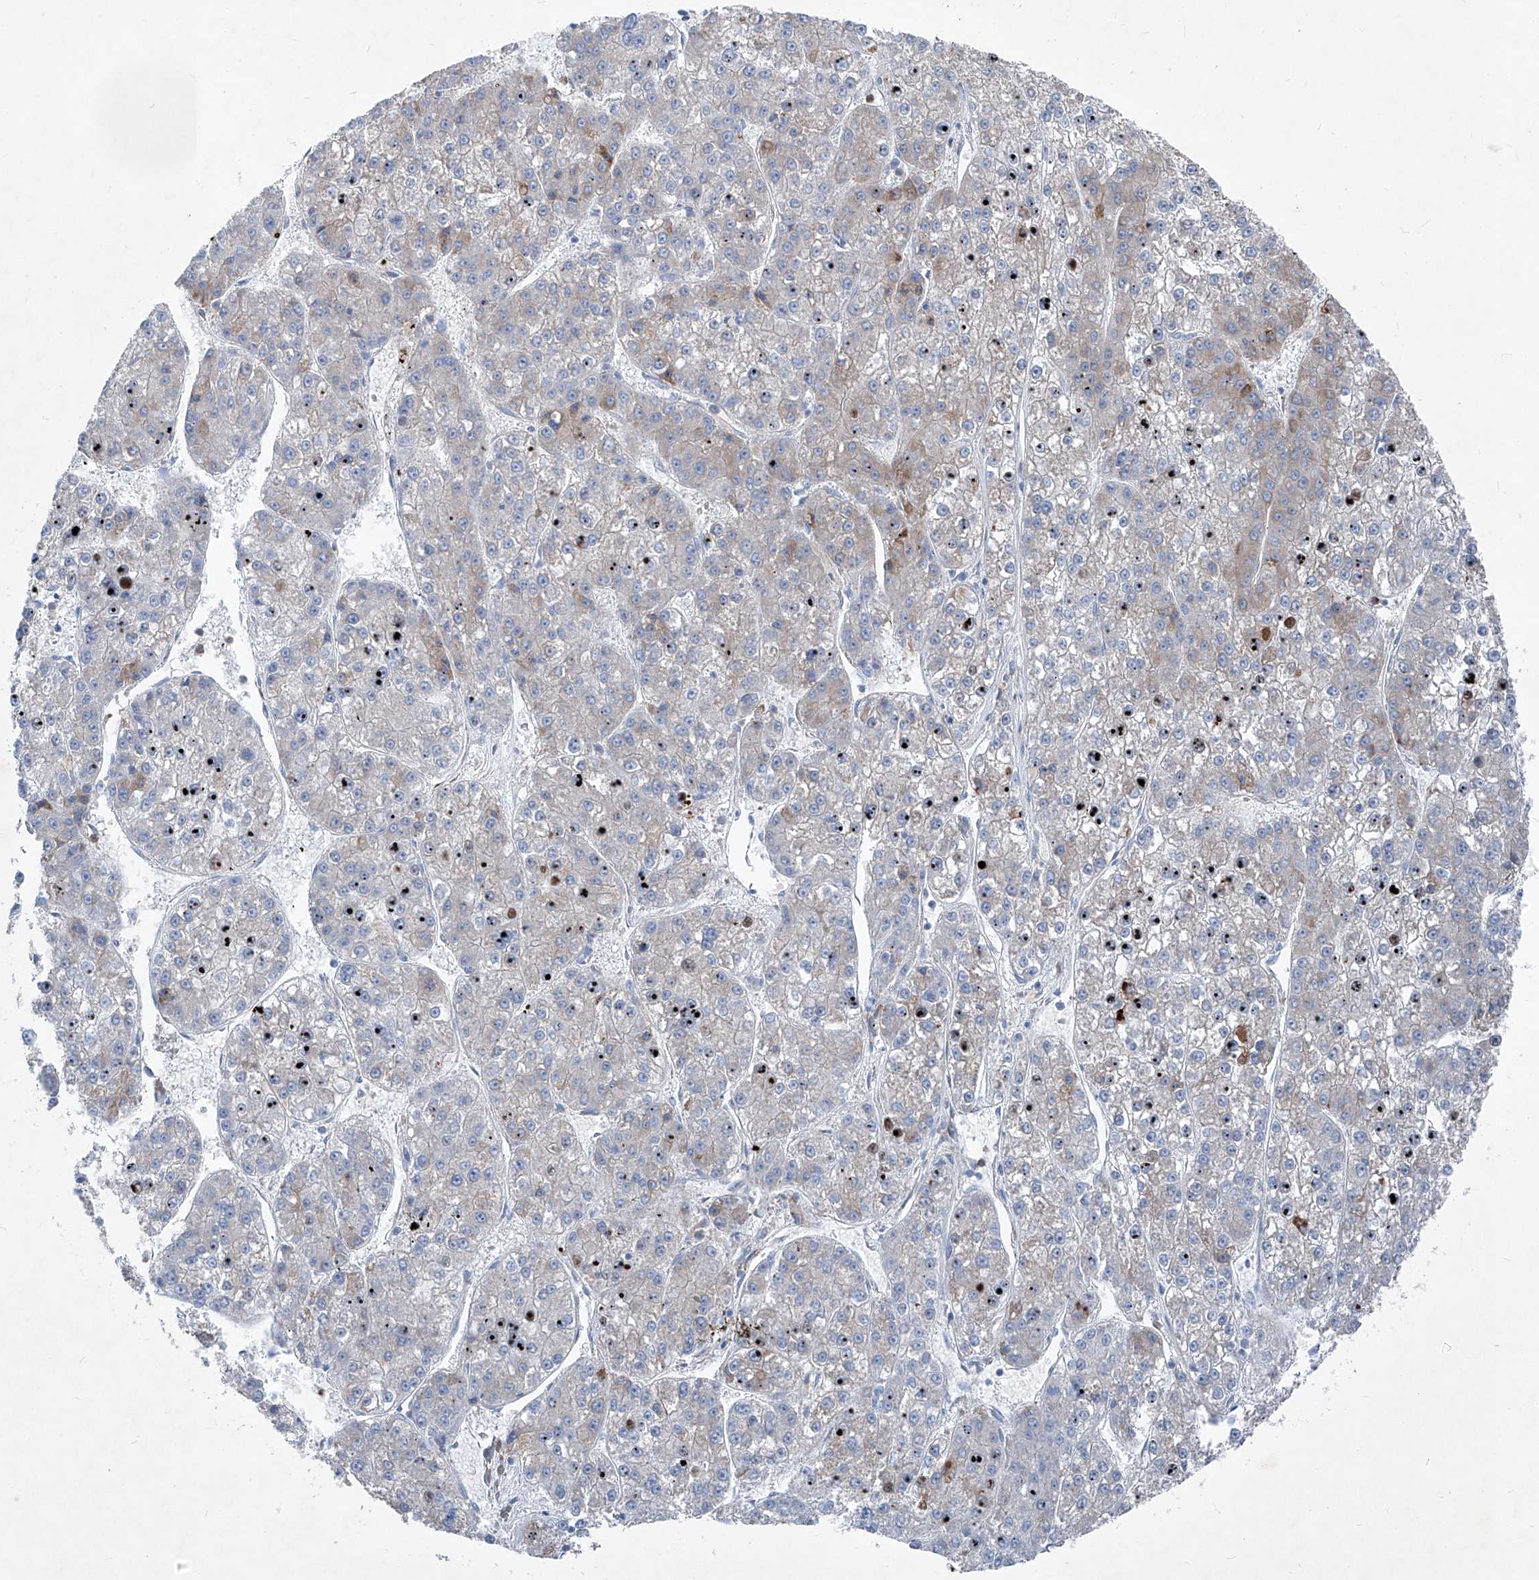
{"staining": {"intensity": "negative", "quantity": "none", "location": "none"}, "tissue": "liver cancer", "cell_type": "Tumor cells", "image_type": "cancer", "snomed": [{"axis": "morphology", "description": "Carcinoma, Hepatocellular, NOS"}, {"axis": "topography", "description": "Liver"}], "caption": "A photomicrograph of human hepatocellular carcinoma (liver) is negative for staining in tumor cells.", "gene": "IFI27", "patient": {"sex": "female", "age": 73}}